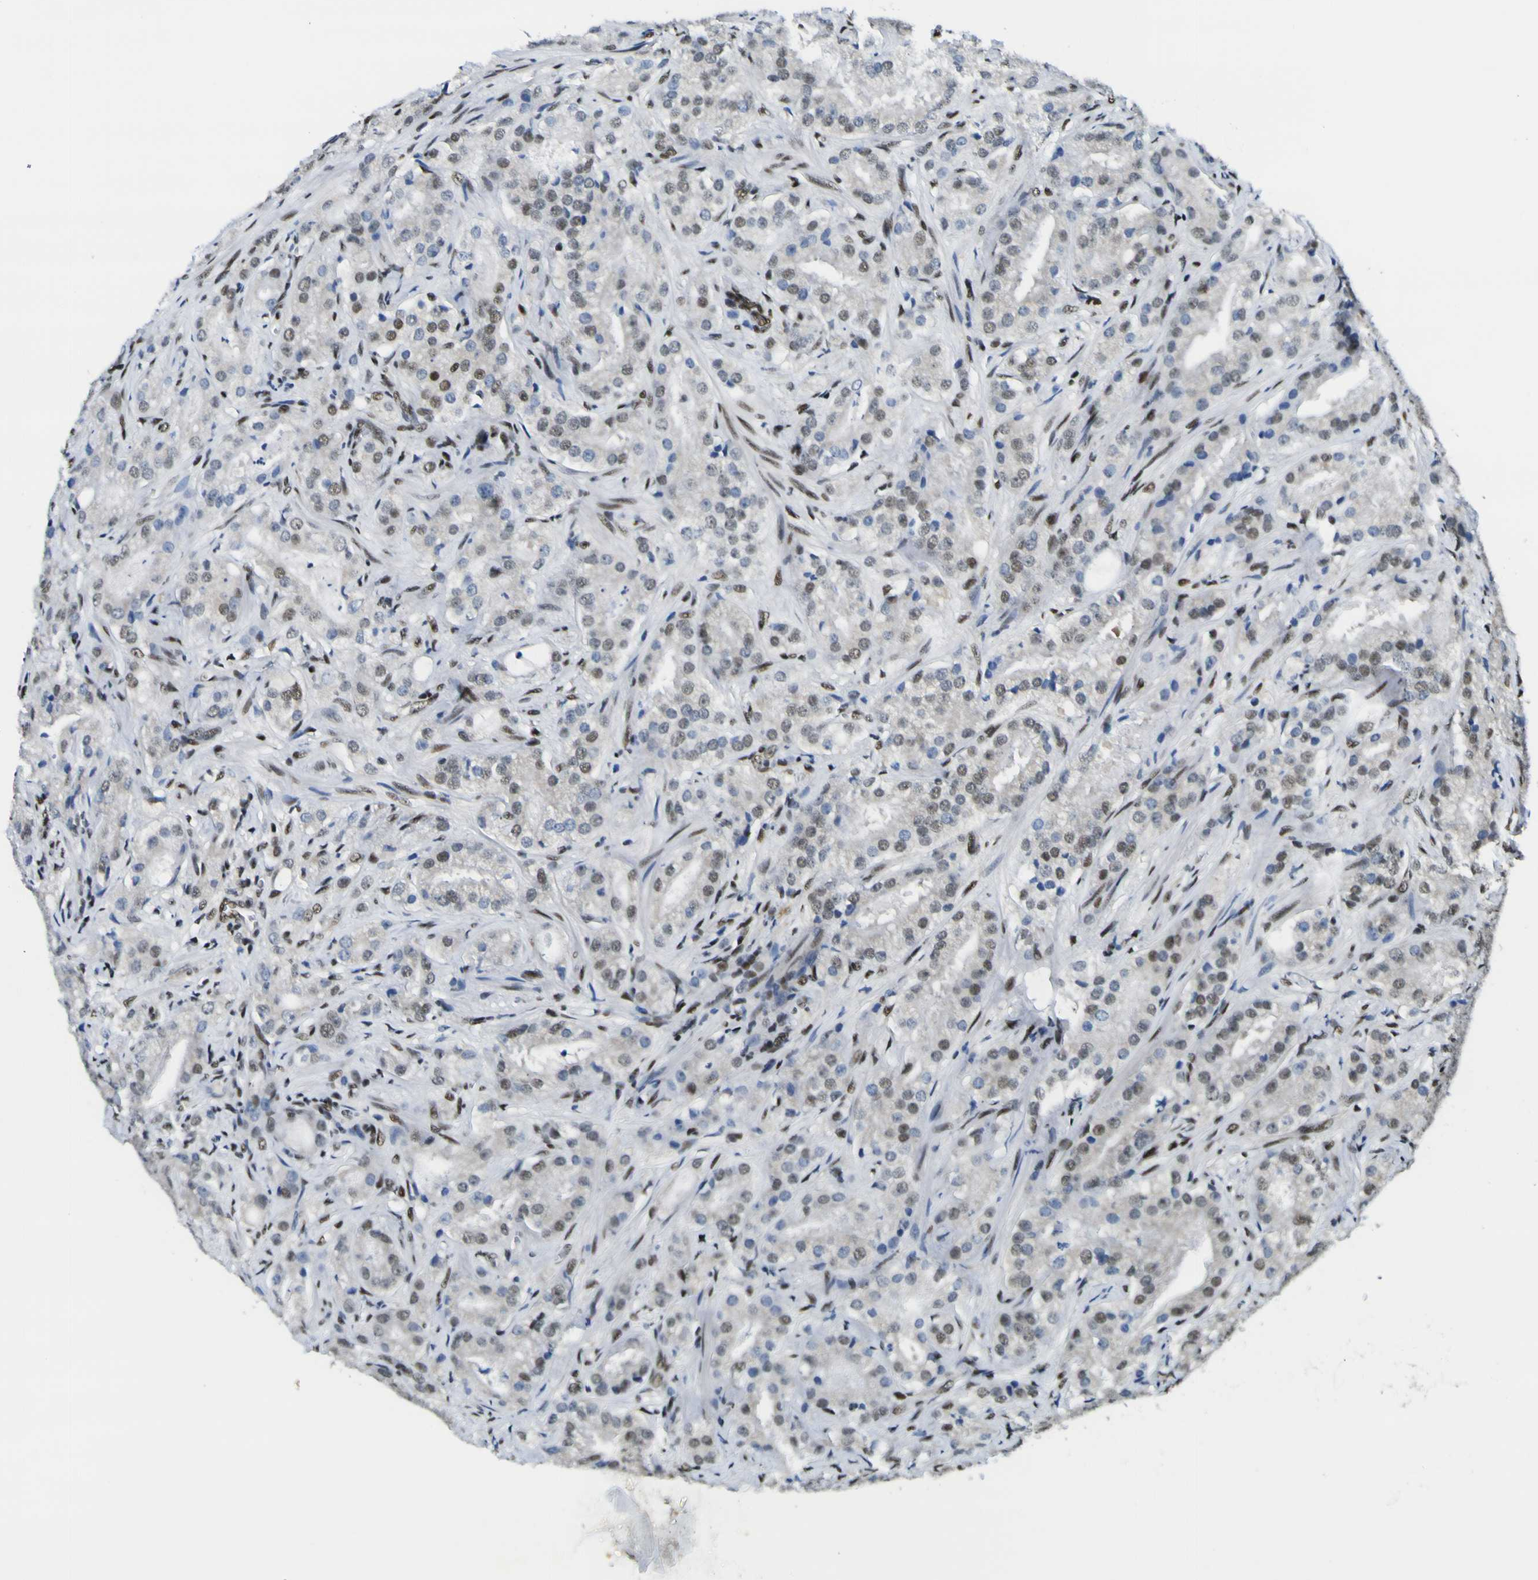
{"staining": {"intensity": "moderate", "quantity": ">75%", "location": "nuclear"}, "tissue": "prostate cancer", "cell_type": "Tumor cells", "image_type": "cancer", "snomed": [{"axis": "morphology", "description": "Adenocarcinoma, High grade"}, {"axis": "topography", "description": "Prostate"}], "caption": "Immunohistochemistry (IHC) (DAB) staining of human prostate cancer (high-grade adenocarcinoma) reveals moderate nuclear protein positivity in approximately >75% of tumor cells.", "gene": "SP1", "patient": {"sex": "male", "age": 64}}